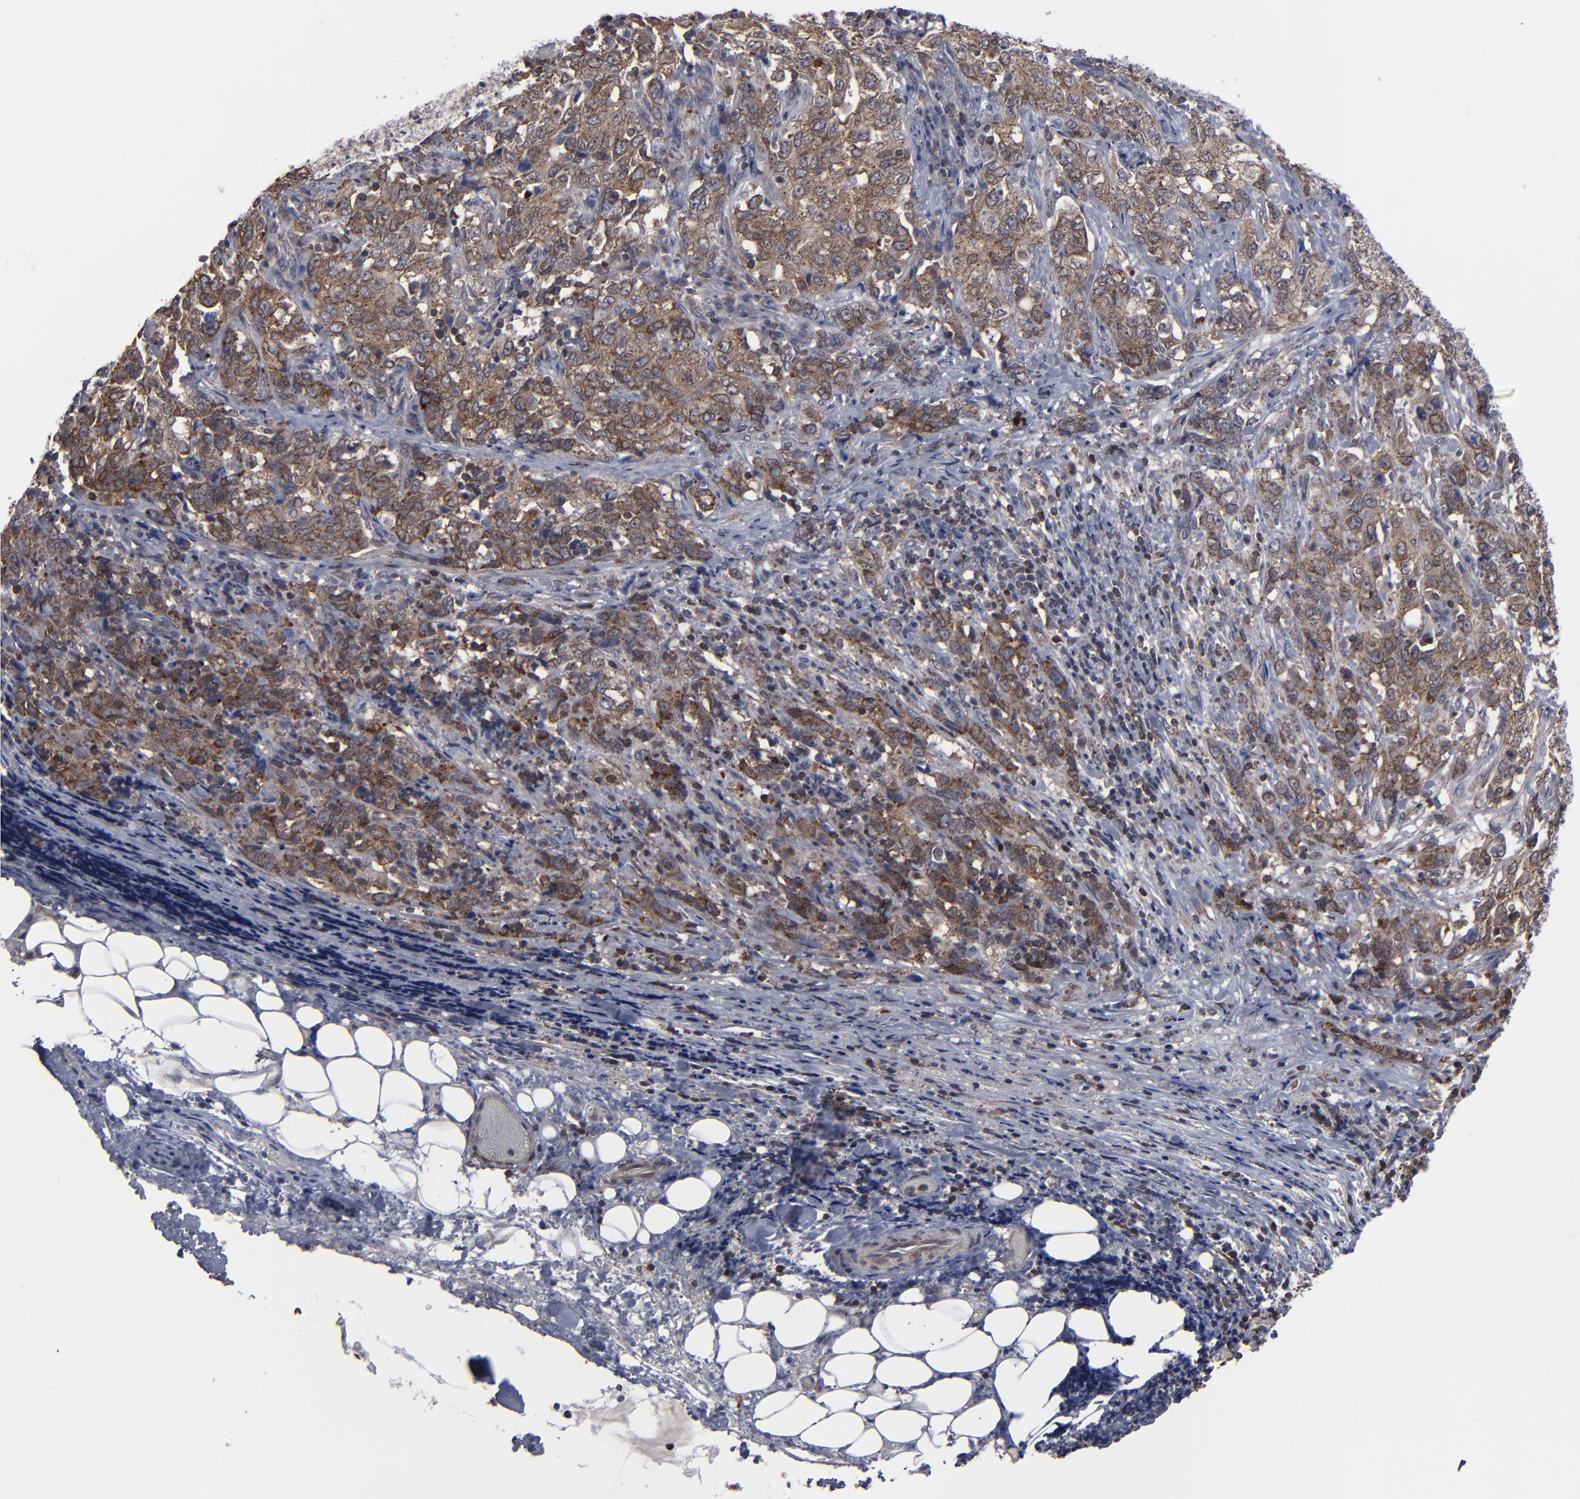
{"staining": {"intensity": "moderate", "quantity": ">75%", "location": "cytoplasmic/membranous,nuclear"}, "tissue": "stomach cancer", "cell_type": "Tumor cells", "image_type": "cancer", "snomed": [{"axis": "morphology", "description": "Adenocarcinoma, NOS"}, {"axis": "topography", "description": "Stomach"}], "caption": "Human stomach adenocarcinoma stained with a brown dye shows moderate cytoplasmic/membranous and nuclear positive positivity in approximately >75% of tumor cells.", "gene": "KIAA2026", "patient": {"sex": "male", "age": 48}}